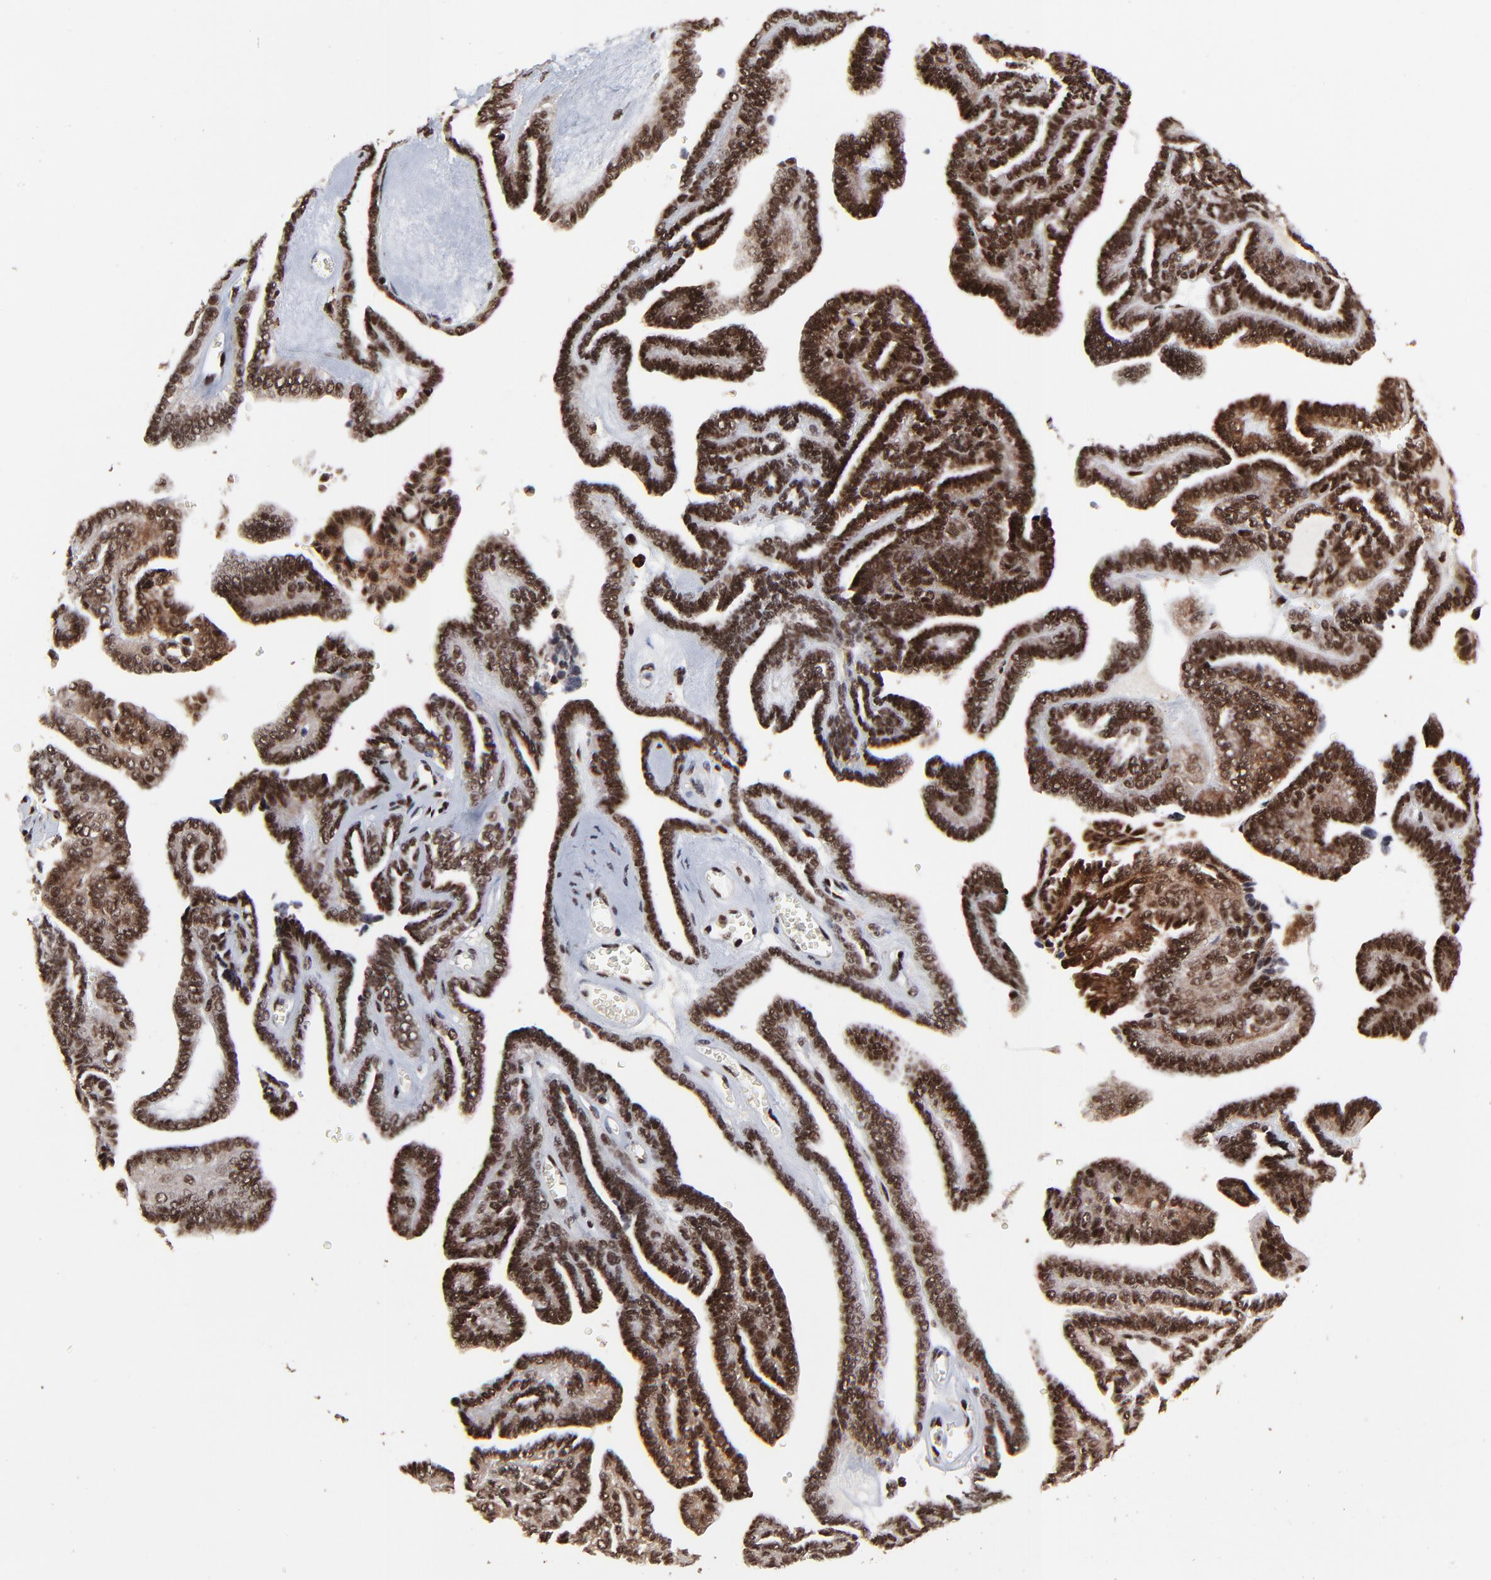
{"staining": {"intensity": "strong", "quantity": ">75%", "location": "nuclear"}, "tissue": "ovarian cancer", "cell_type": "Tumor cells", "image_type": "cancer", "snomed": [{"axis": "morphology", "description": "Cystadenocarcinoma, serous, NOS"}, {"axis": "topography", "description": "Ovary"}], "caption": "DAB immunohistochemical staining of ovarian cancer displays strong nuclear protein staining in about >75% of tumor cells. (Stains: DAB (3,3'-diaminobenzidine) in brown, nuclei in blue, Microscopy: brightfield microscopy at high magnification).", "gene": "RBM22", "patient": {"sex": "female", "age": 71}}